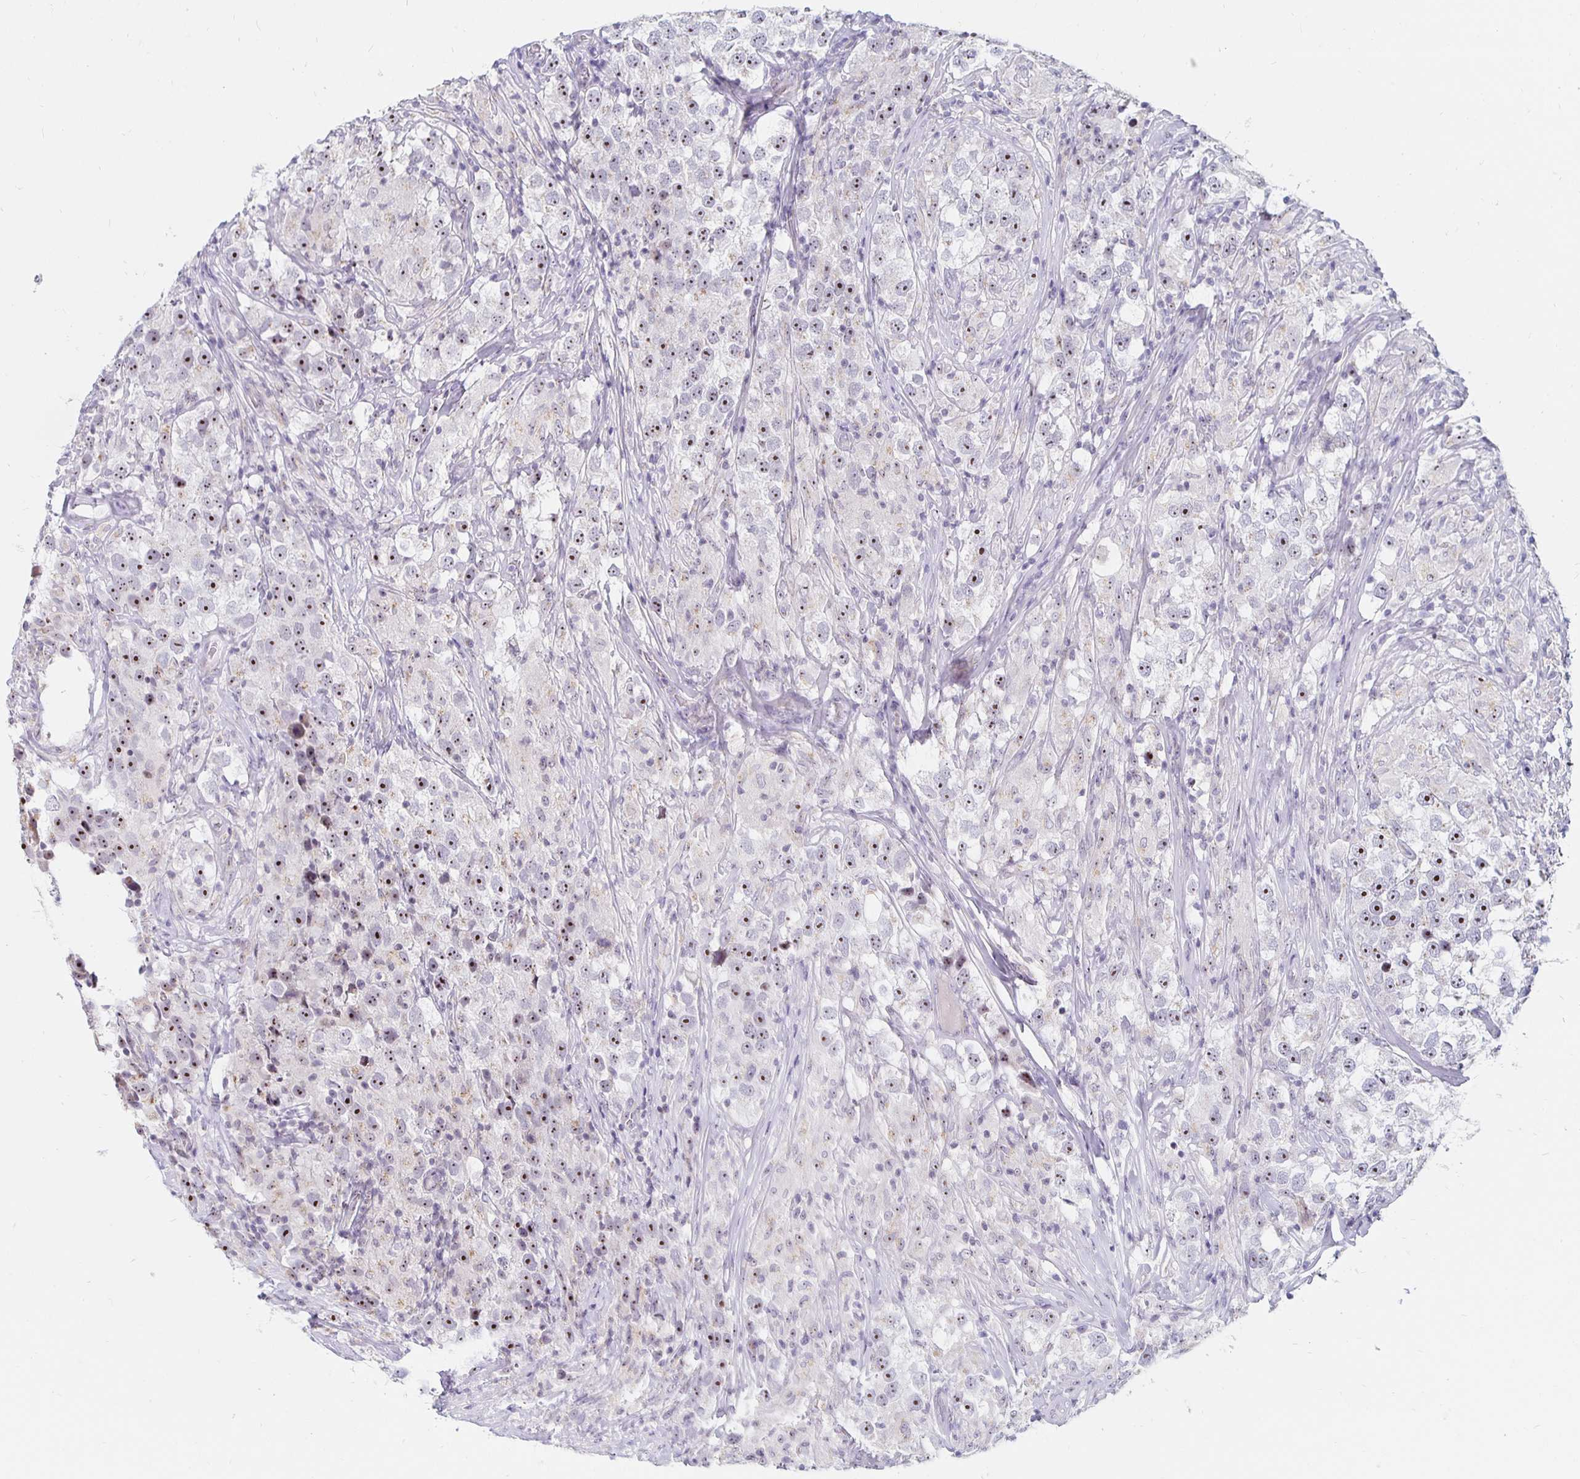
{"staining": {"intensity": "strong", "quantity": "25%-75%", "location": "nuclear"}, "tissue": "testis cancer", "cell_type": "Tumor cells", "image_type": "cancer", "snomed": [{"axis": "morphology", "description": "Seminoma, NOS"}, {"axis": "topography", "description": "Testis"}], "caption": "Protein staining by immunohistochemistry (IHC) shows strong nuclear expression in approximately 25%-75% of tumor cells in testis seminoma.", "gene": "NUP85", "patient": {"sex": "male", "age": 46}}